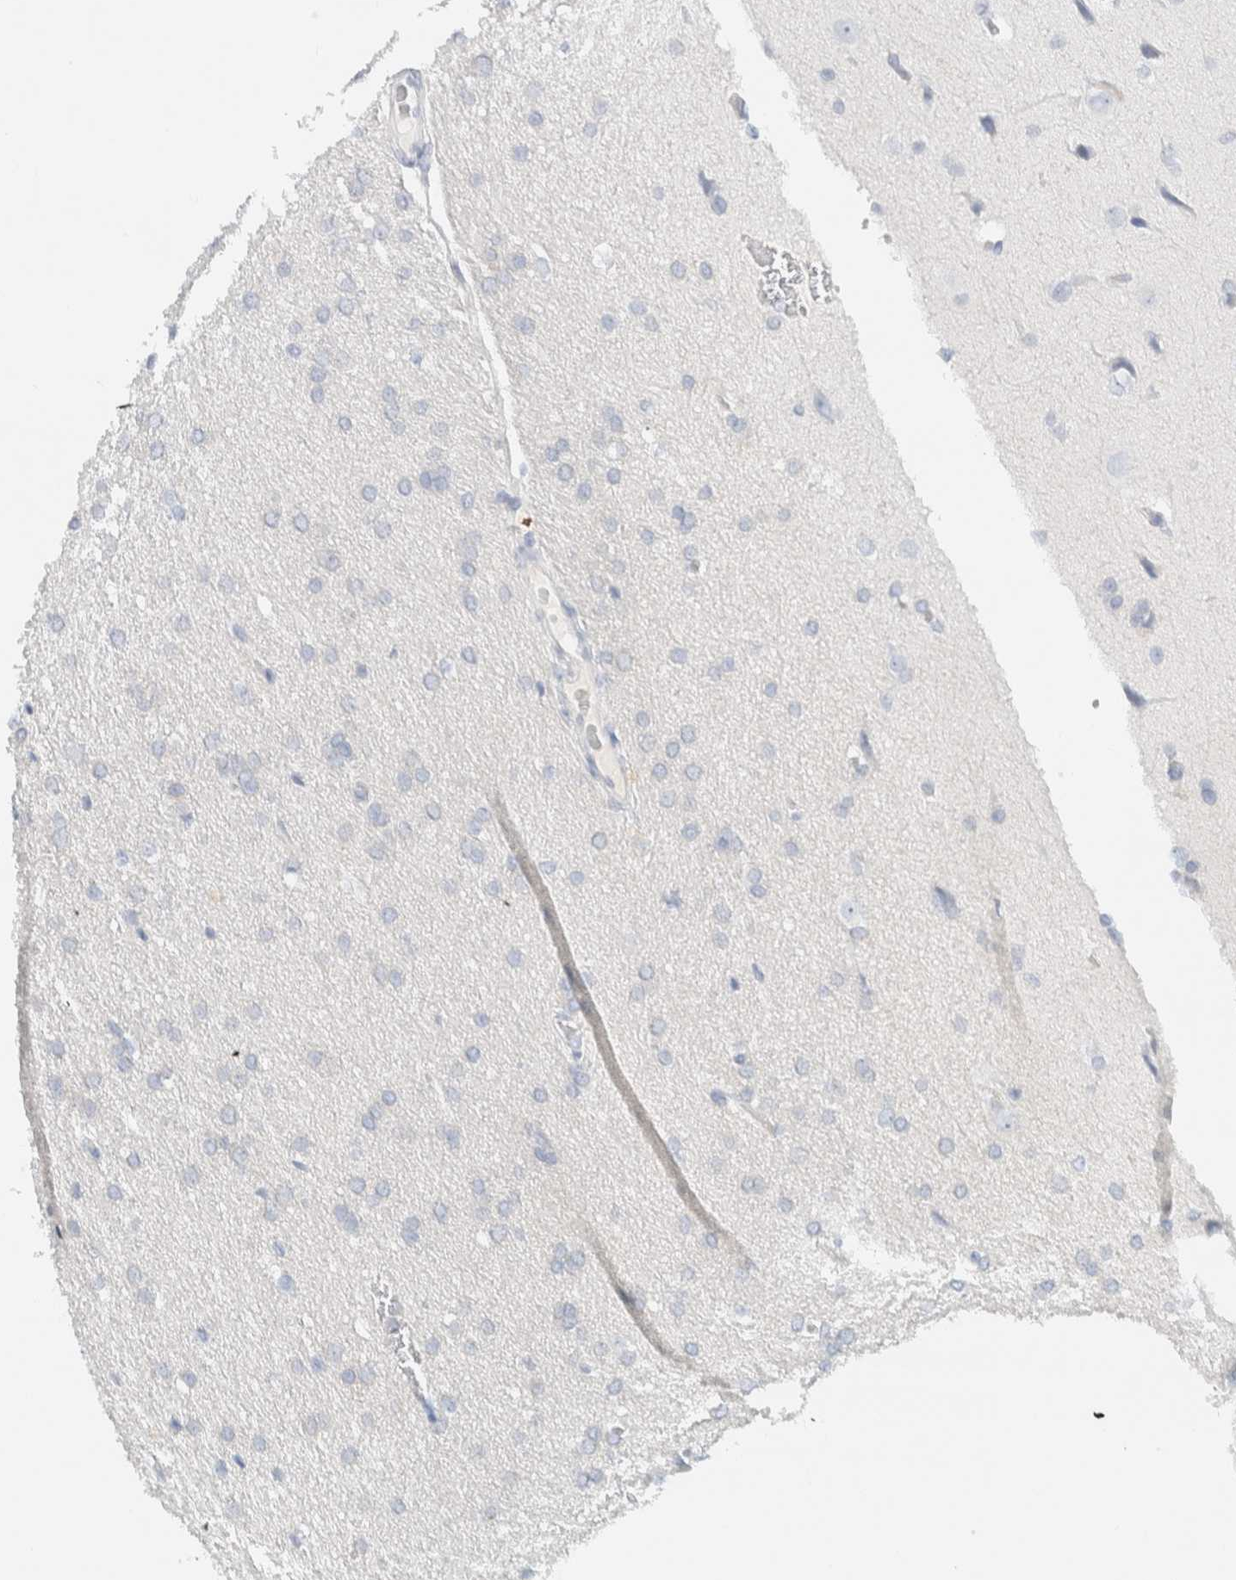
{"staining": {"intensity": "negative", "quantity": "none", "location": "none"}, "tissue": "glioma", "cell_type": "Tumor cells", "image_type": "cancer", "snomed": [{"axis": "morphology", "description": "Glioma, malignant, Low grade"}, {"axis": "topography", "description": "Brain"}], "caption": "The micrograph displays no staining of tumor cells in glioma.", "gene": "ALOX12B", "patient": {"sex": "female", "age": 37}}